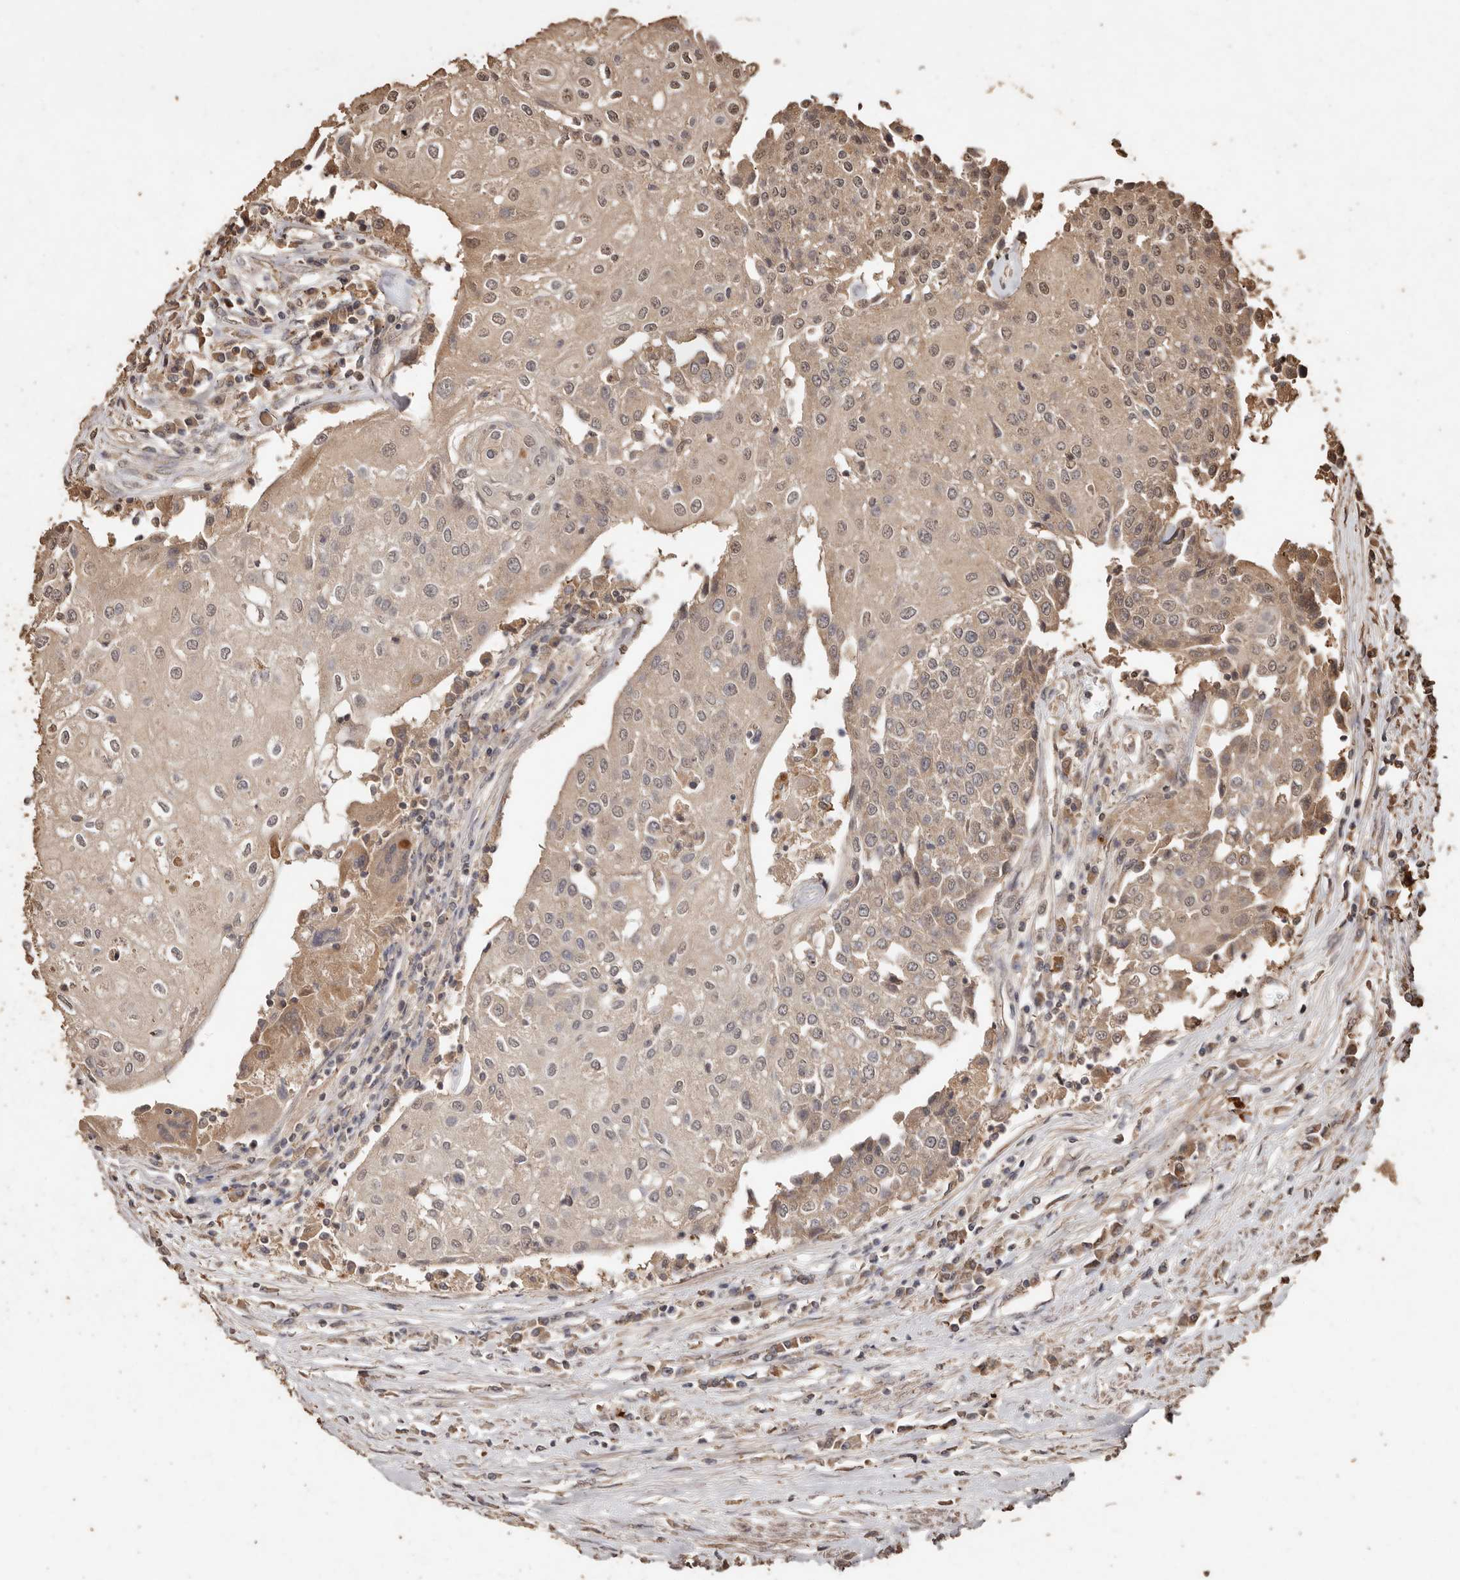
{"staining": {"intensity": "weak", "quantity": "25%-75%", "location": "cytoplasmic/membranous,nuclear"}, "tissue": "urothelial cancer", "cell_type": "Tumor cells", "image_type": "cancer", "snomed": [{"axis": "morphology", "description": "Urothelial carcinoma, High grade"}, {"axis": "topography", "description": "Urinary bladder"}], "caption": "Immunohistochemistry micrograph of neoplastic tissue: high-grade urothelial carcinoma stained using immunohistochemistry reveals low levels of weak protein expression localized specifically in the cytoplasmic/membranous and nuclear of tumor cells, appearing as a cytoplasmic/membranous and nuclear brown color.", "gene": "PKDCC", "patient": {"sex": "female", "age": 85}}